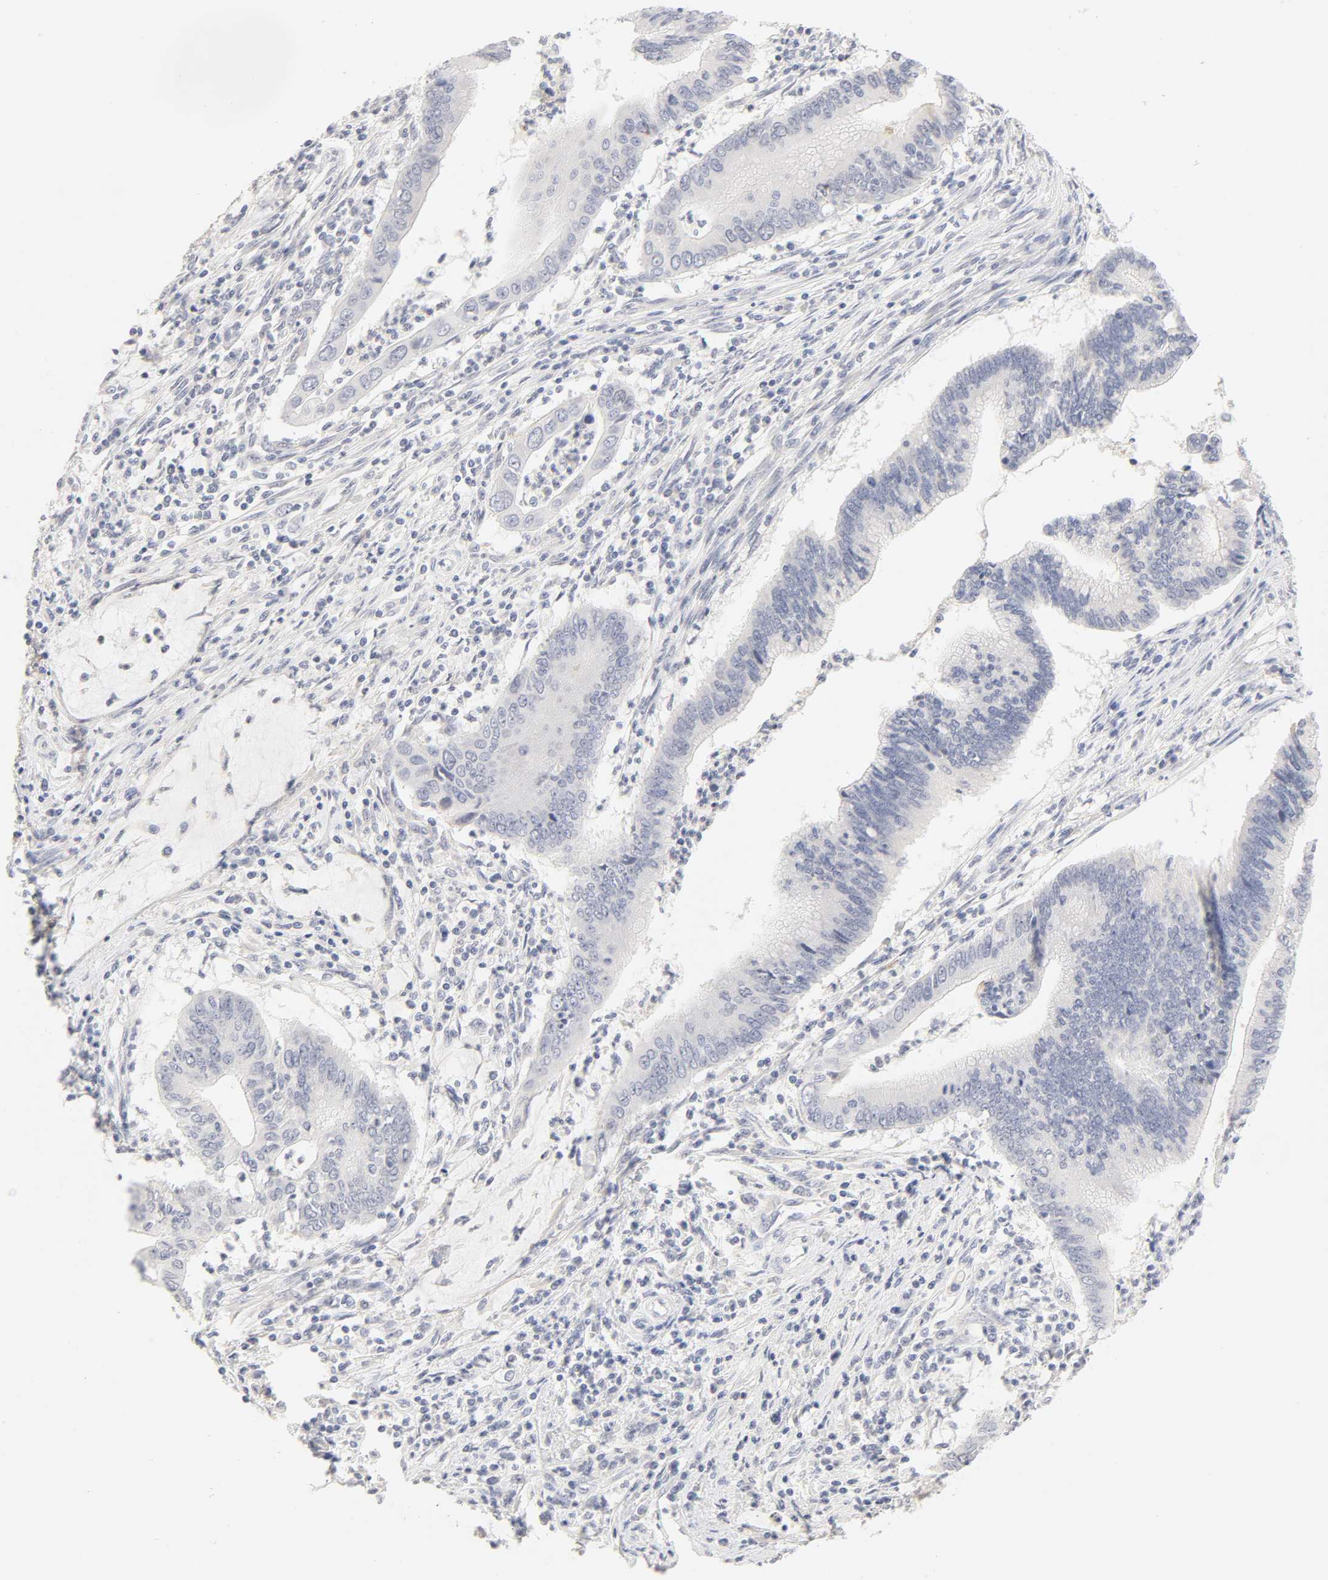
{"staining": {"intensity": "negative", "quantity": "none", "location": "none"}, "tissue": "cervical cancer", "cell_type": "Tumor cells", "image_type": "cancer", "snomed": [{"axis": "morphology", "description": "Adenocarcinoma, NOS"}, {"axis": "topography", "description": "Cervix"}], "caption": "The histopathology image reveals no significant staining in tumor cells of cervical adenocarcinoma. (Stains: DAB (3,3'-diaminobenzidine) IHC with hematoxylin counter stain, Microscopy: brightfield microscopy at high magnification).", "gene": "CYP4B1", "patient": {"sex": "female", "age": 36}}